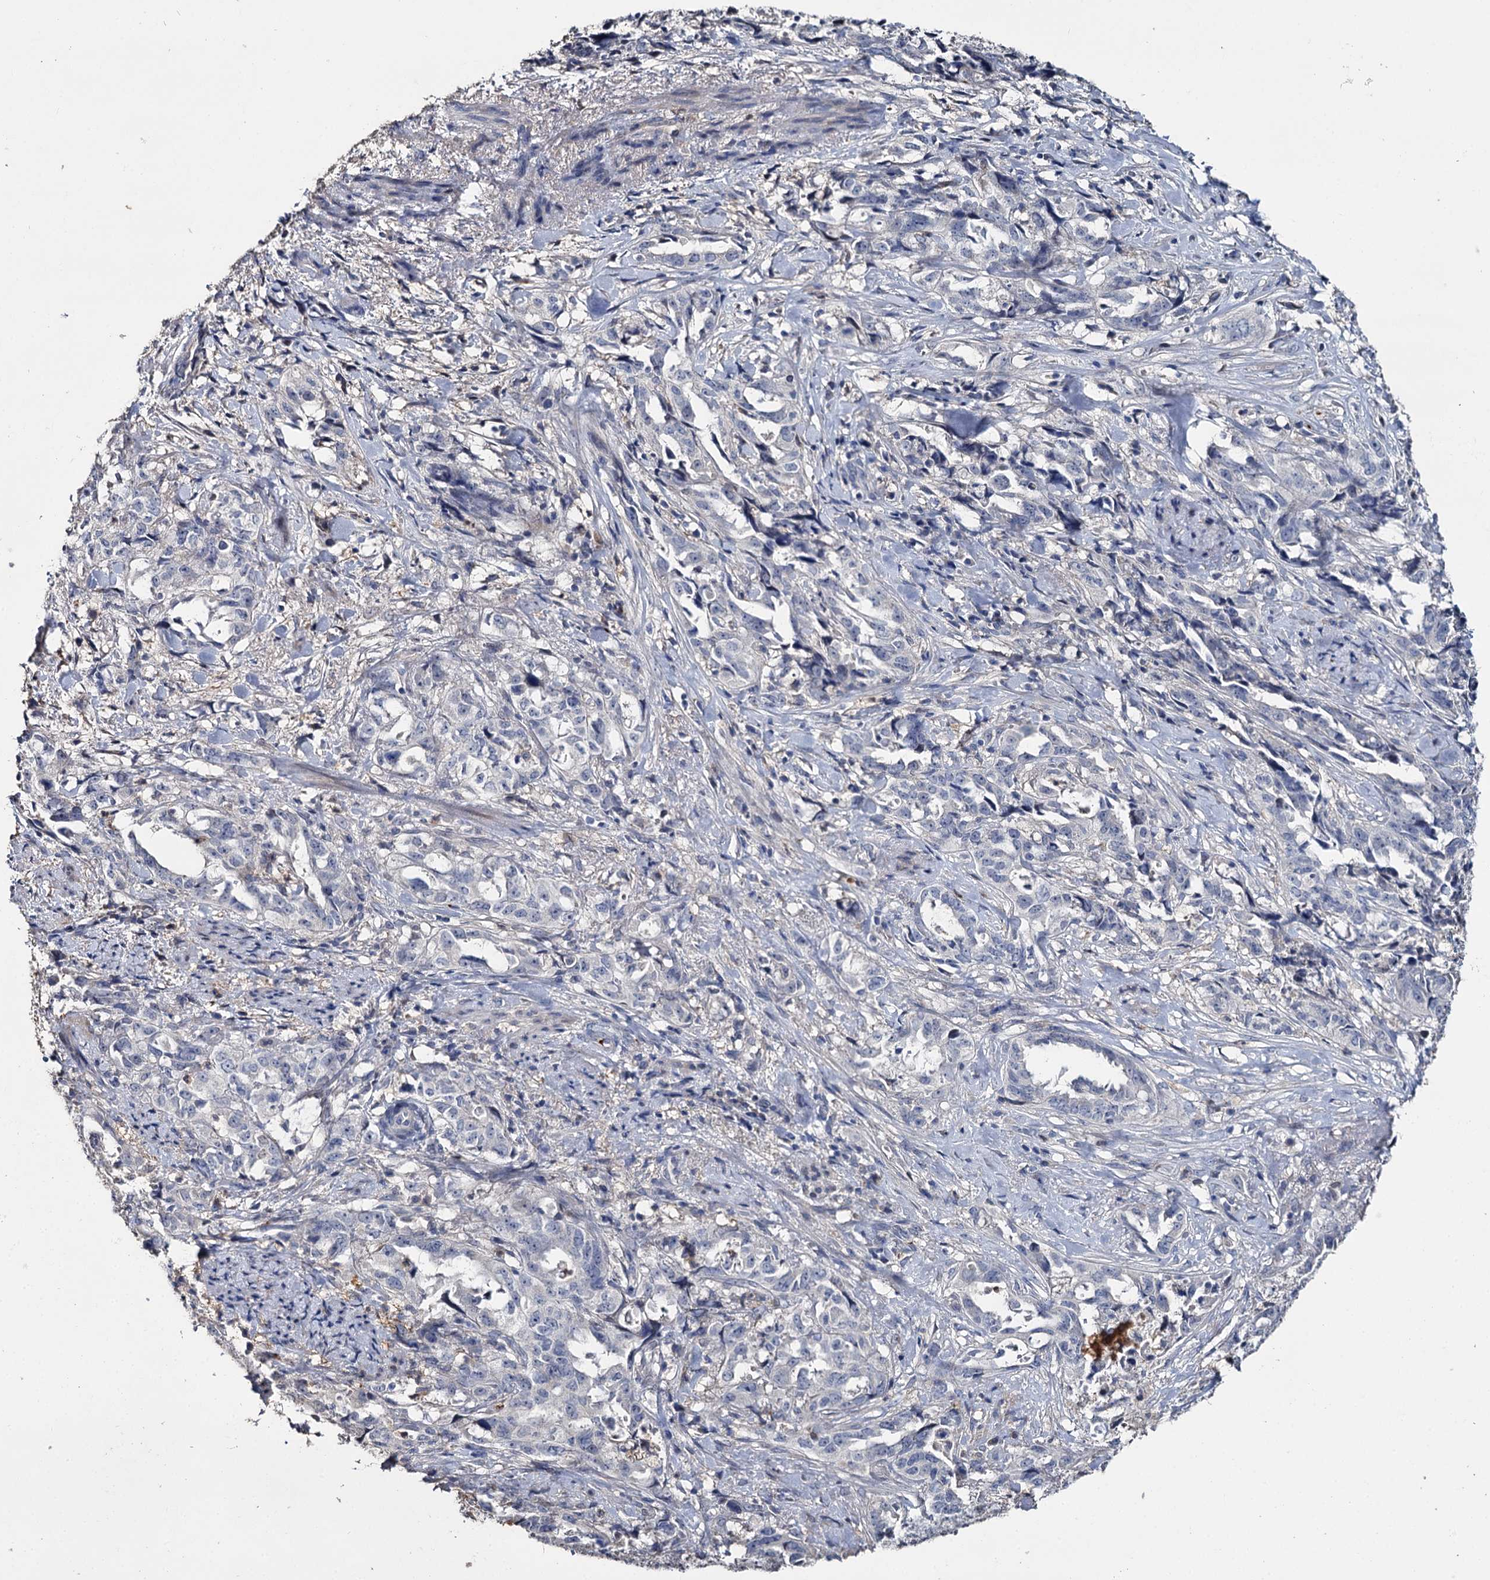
{"staining": {"intensity": "negative", "quantity": "none", "location": "none"}, "tissue": "endometrial cancer", "cell_type": "Tumor cells", "image_type": "cancer", "snomed": [{"axis": "morphology", "description": "Adenocarcinoma, NOS"}, {"axis": "topography", "description": "Endometrium"}], "caption": "Endometrial adenocarcinoma was stained to show a protein in brown. There is no significant staining in tumor cells.", "gene": "DNAH6", "patient": {"sex": "female", "age": 65}}